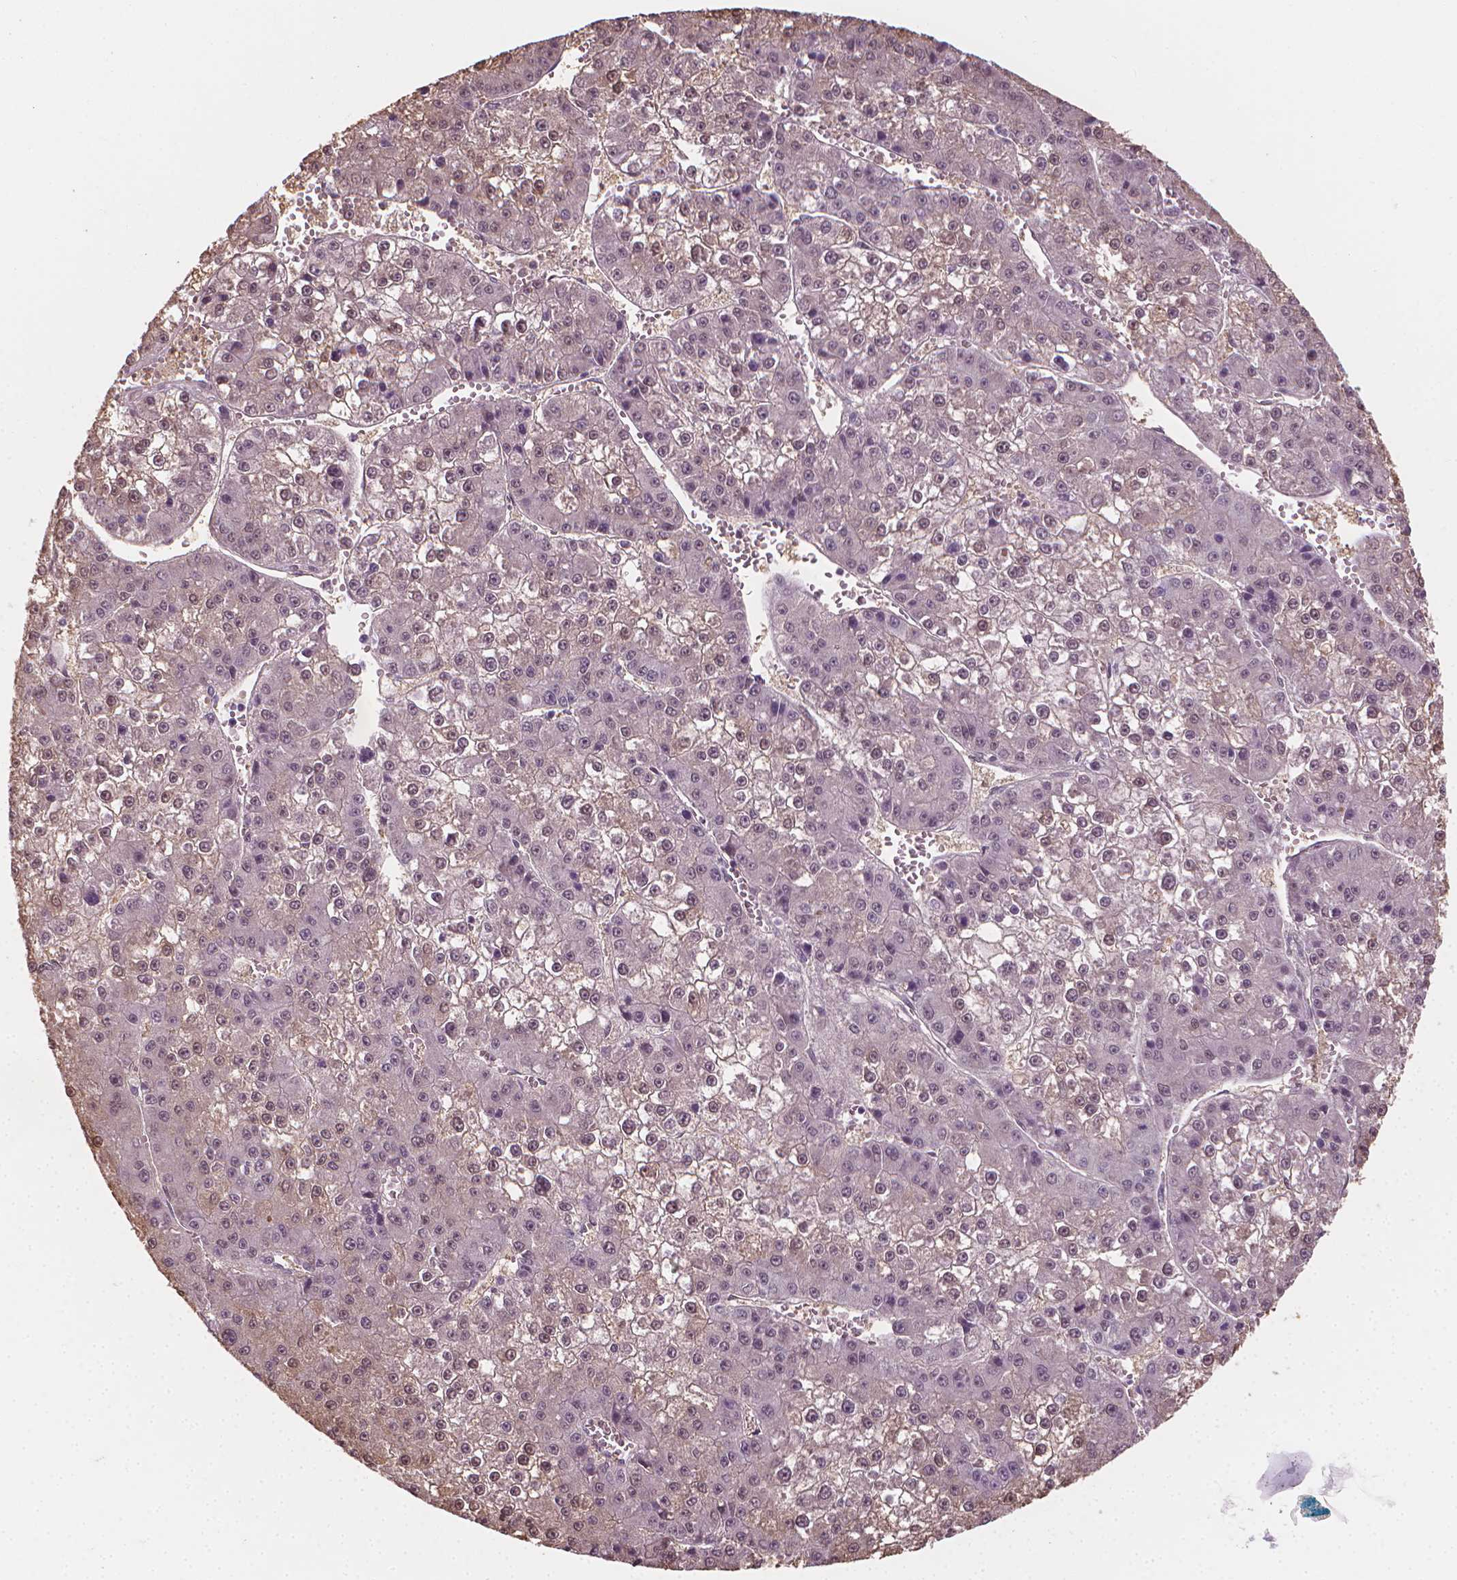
{"staining": {"intensity": "weak", "quantity": "25%-75%", "location": "cytoplasmic/membranous,nuclear"}, "tissue": "liver cancer", "cell_type": "Tumor cells", "image_type": "cancer", "snomed": [{"axis": "morphology", "description": "Carcinoma, Hepatocellular, NOS"}, {"axis": "topography", "description": "Liver"}], "caption": "Immunohistochemistry histopathology image of human liver cancer stained for a protein (brown), which demonstrates low levels of weak cytoplasmic/membranous and nuclear staining in about 25%-75% of tumor cells.", "gene": "CDKN1C", "patient": {"sex": "female", "age": 73}}